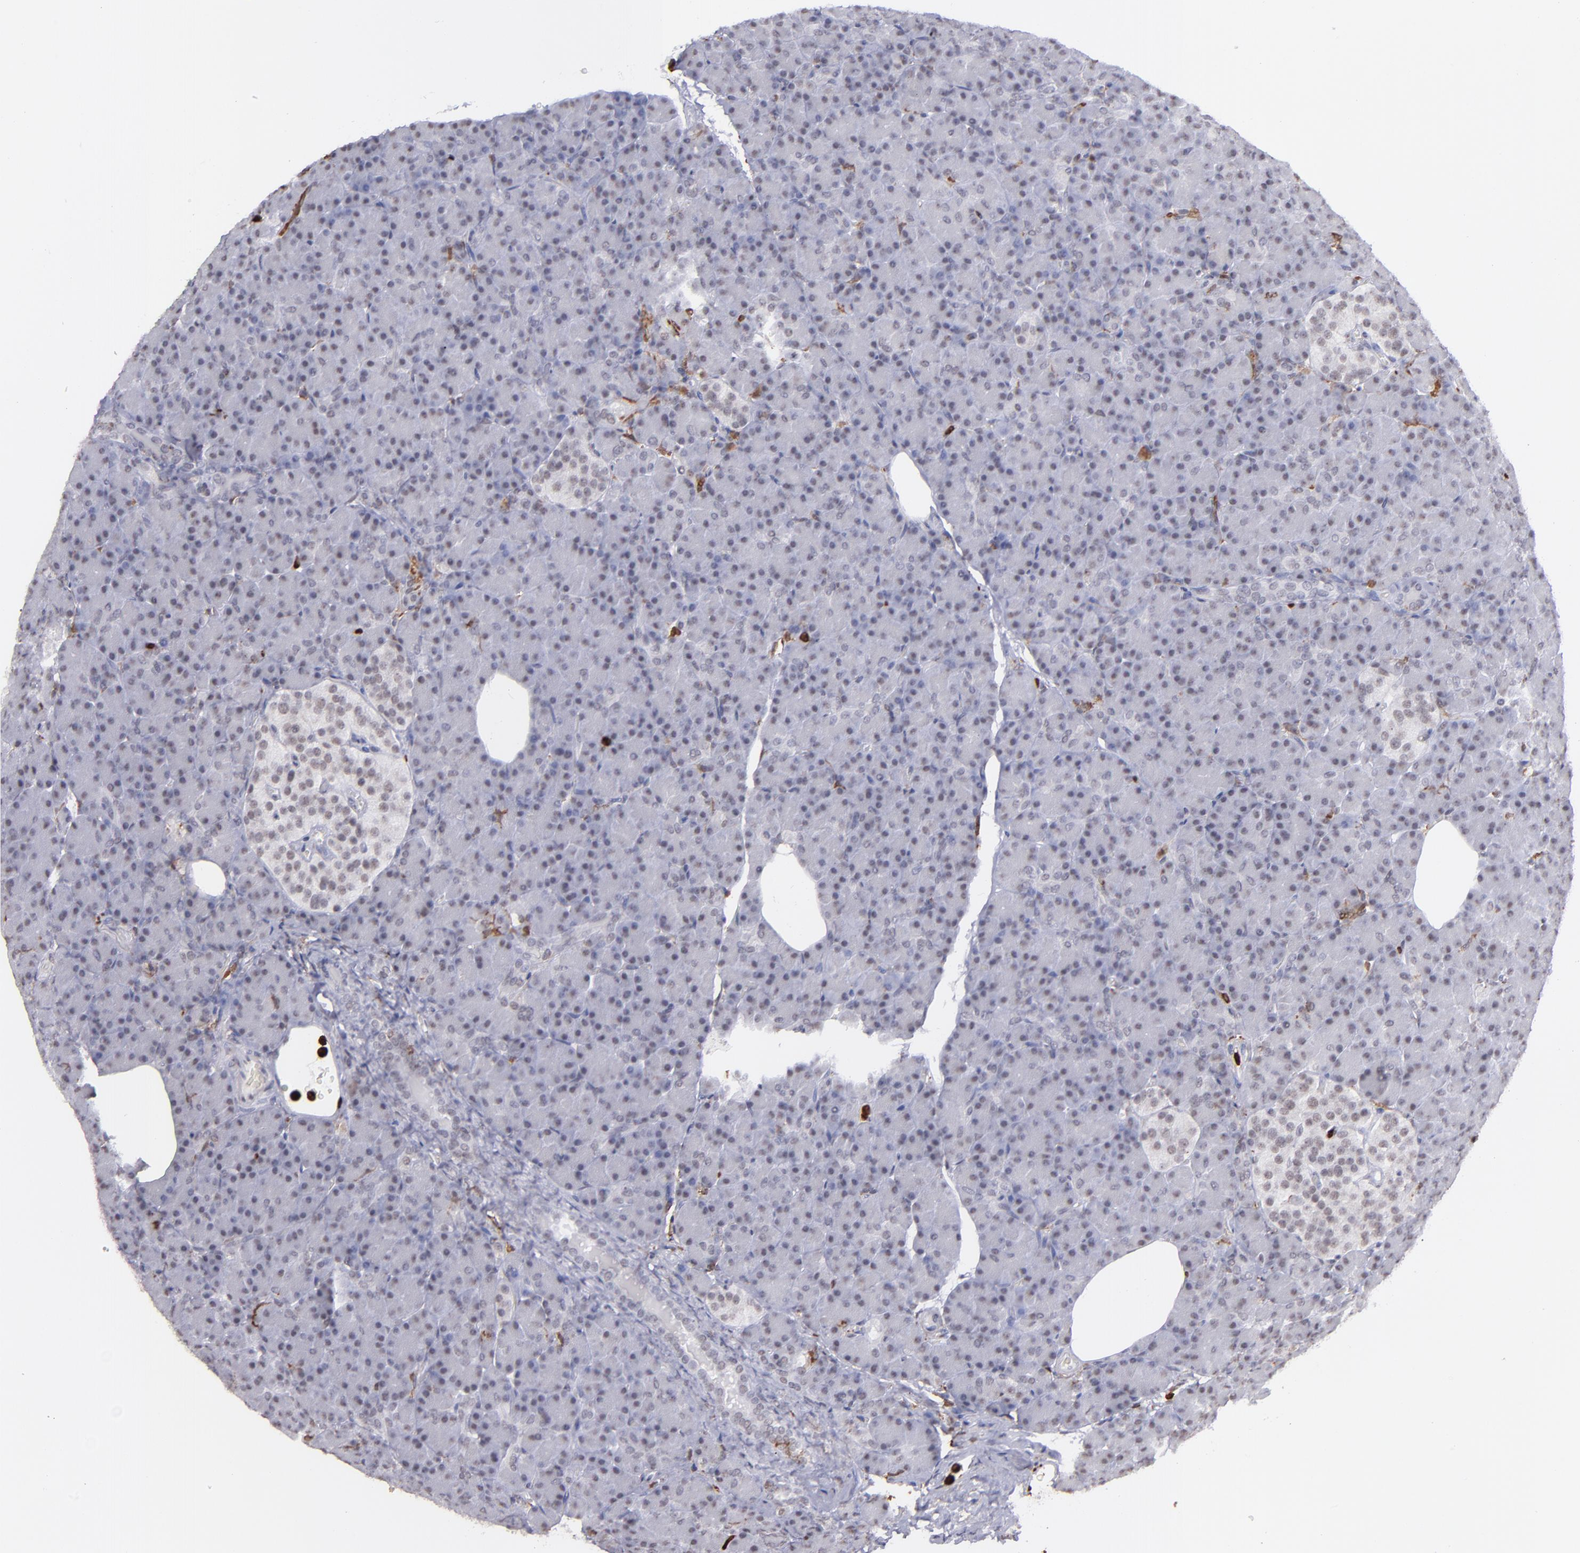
{"staining": {"intensity": "negative", "quantity": "none", "location": "none"}, "tissue": "pancreas", "cell_type": "Exocrine glandular cells", "image_type": "normal", "snomed": [{"axis": "morphology", "description": "Normal tissue, NOS"}, {"axis": "topography", "description": "Pancreas"}], "caption": "High magnification brightfield microscopy of normal pancreas stained with DAB (brown) and counterstained with hematoxylin (blue): exocrine glandular cells show no significant expression.", "gene": "NCF2", "patient": {"sex": "female", "age": 43}}